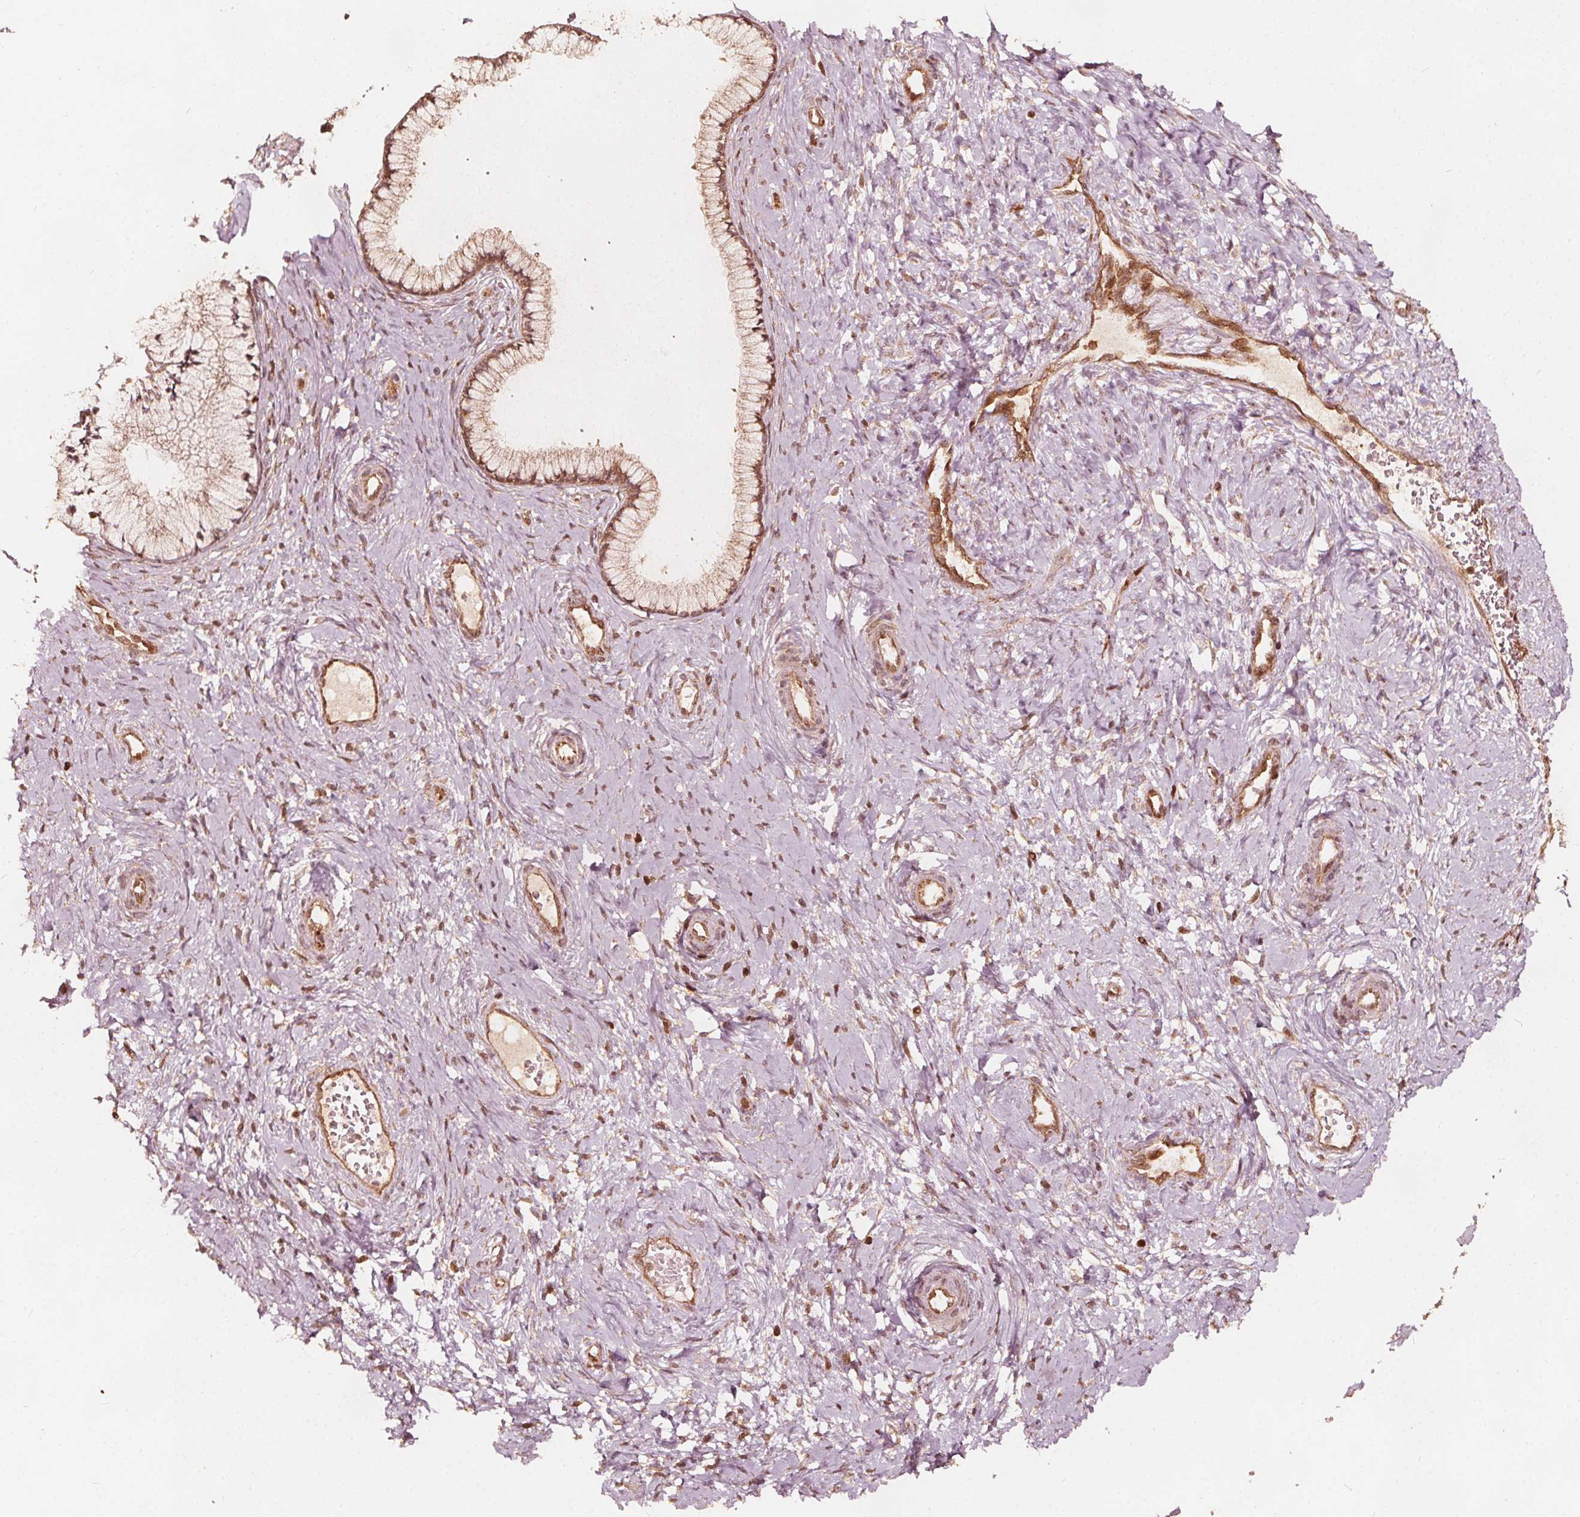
{"staining": {"intensity": "moderate", "quantity": ">75%", "location": "cytoplasmic/membranous,nuclear"}, "tissue": "cervix", "cell_type": "Glandular cells", "image_type": "normal", "snomed": [{"axis": "morphology", "description": "Normal tissue, NOS"}, {"axis": "topography", "description": "Cervix"}], "caption": "This image displays immunohistochemistry staining of normal human cervix, with medium moderate cytoplasmic/membranous,nuclear staining in approximately >75% of glandular cells.", "gene": "AIP", "patient": {"sex": "female", "age": 37}}